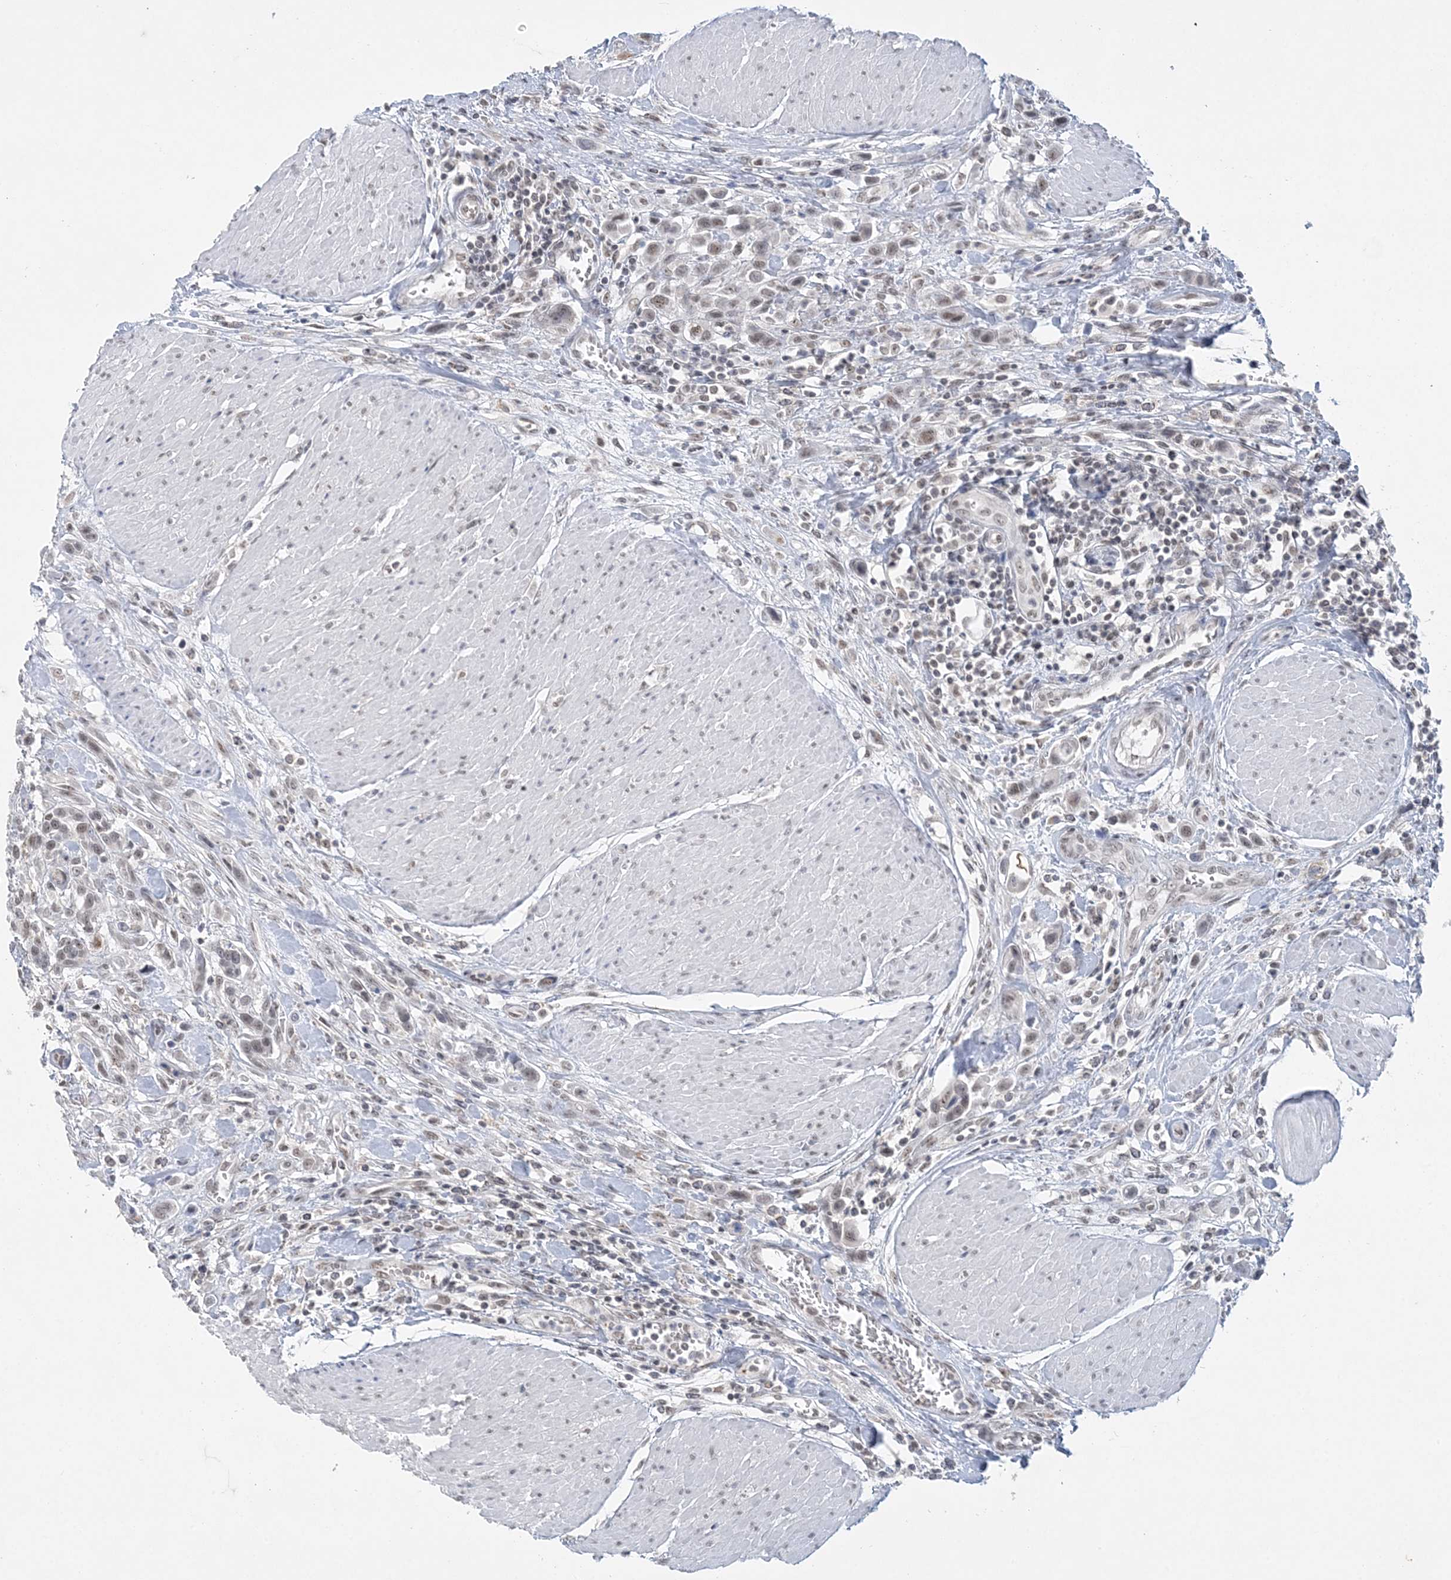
{"staining": {"intensity": "weak", "quantity": ">75%", "location": "nuclear"}, "tissue": "urothelial cancer", "cell_type": "Tumor cells", "image_type": "cancer", "snomed": [{"axis": "morphology", "description": "Urothelial carcinoma, High grade"}, {"axis": "topography", "description": "Urinary bladder"}], "caption": "Urothelial cancer stained with DAB (3,3'-diaminobenzidine) immunohistochemistry (IHC) demonstrates low levels of weak nuclear staining in about >75% of tumor cells.", "gene": "KMT2D", "patient": {"sex": "male", "age": 50}}